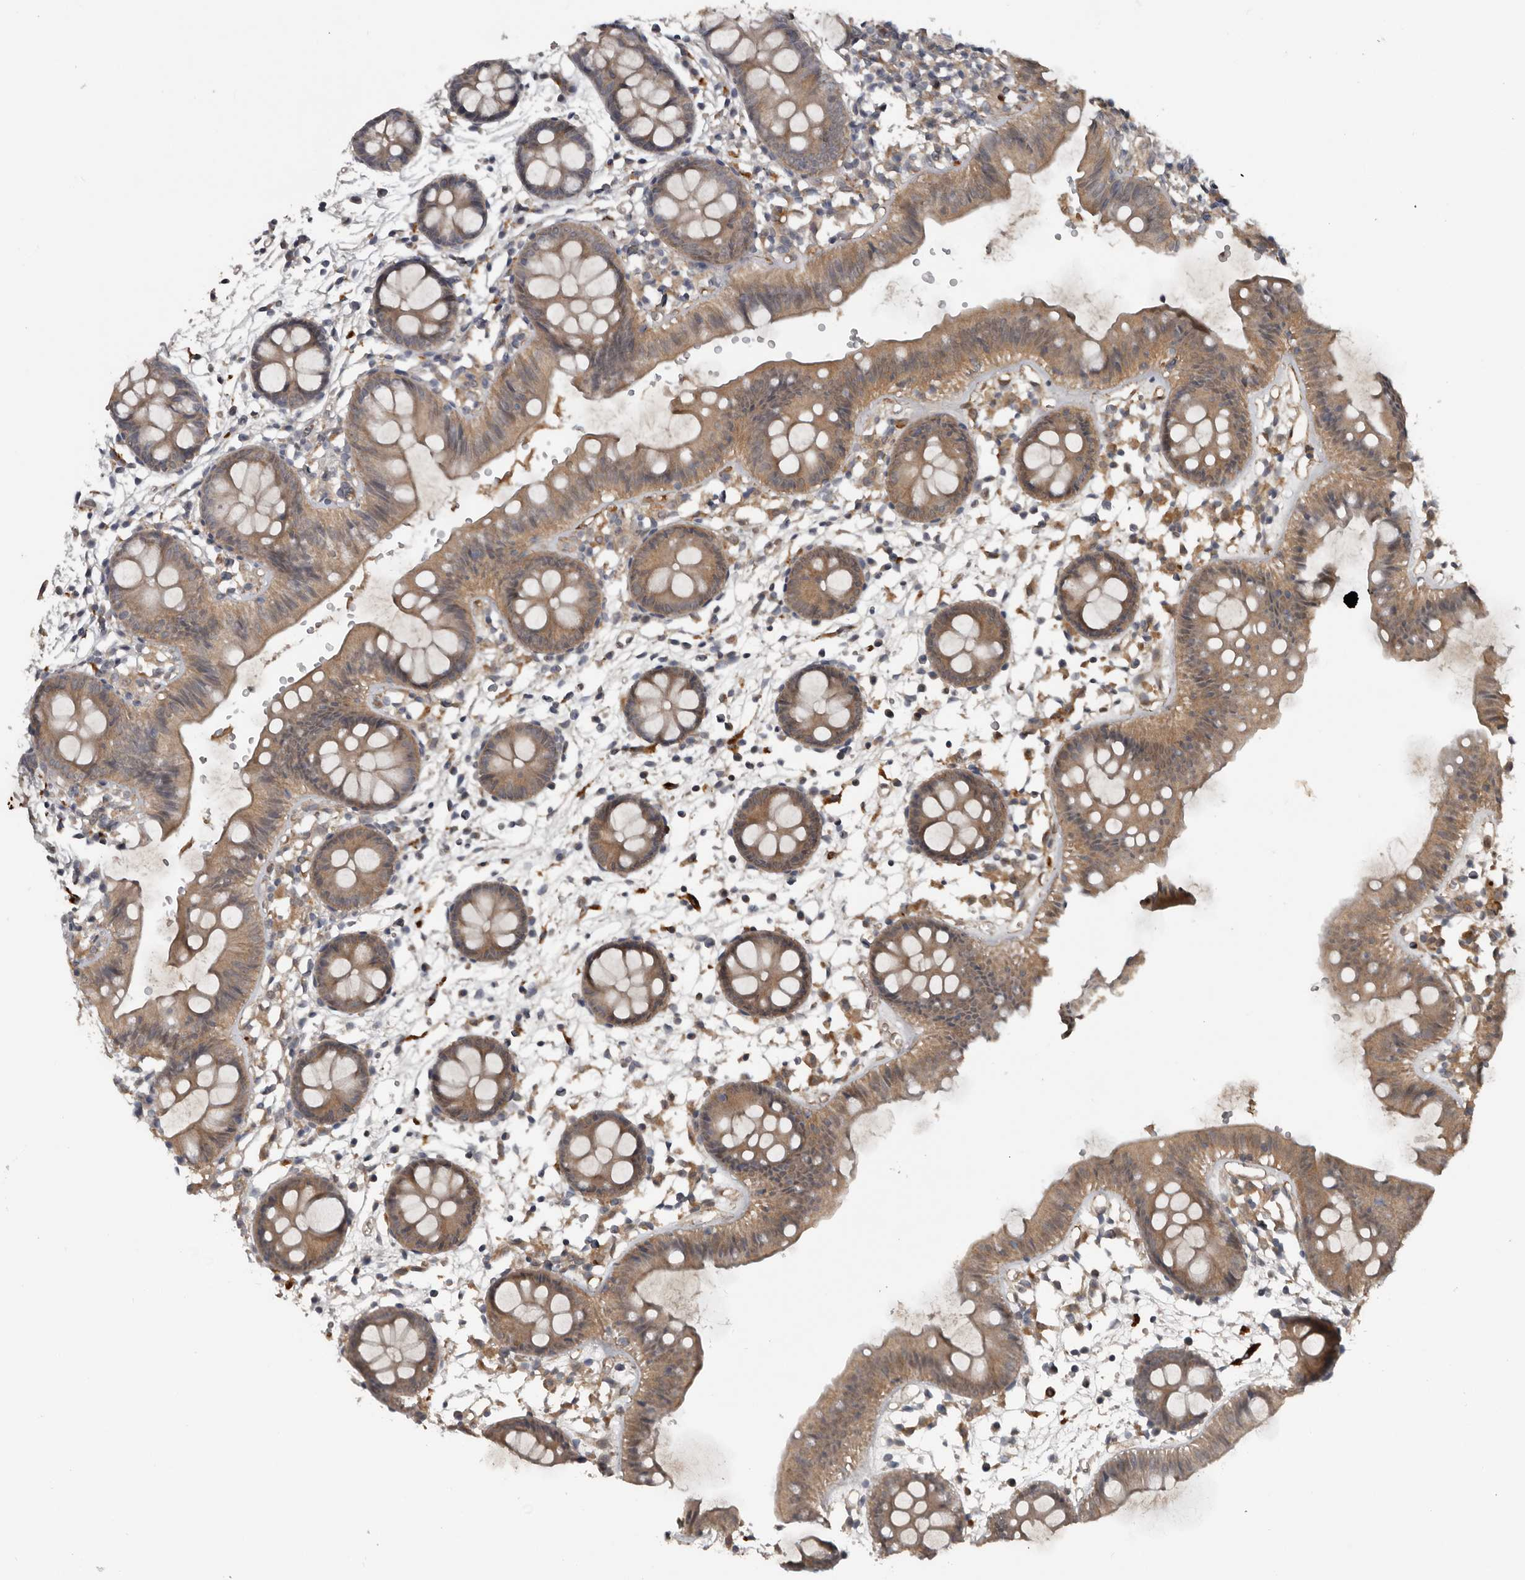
{"staining": {"intensity": "weak", "quantity": ">75%", "location": "cytoplasmic/membranous"}, "tissue": "colon", "cell_type": "Endothelial cells", "image_type": "normal", "snomed": [{"axis": "morphology", "description": "Normal tissue, NOS"}, {"axis": "topography", "description": "Colon"}], "caption": "Brown immunohistochemical staining in normal colon shows weak cytoplasmic/membranous staining in about >75% of endothelial cells.", "gene": "DNAJB4", "patient": {"sex": "male", "age": 56}}